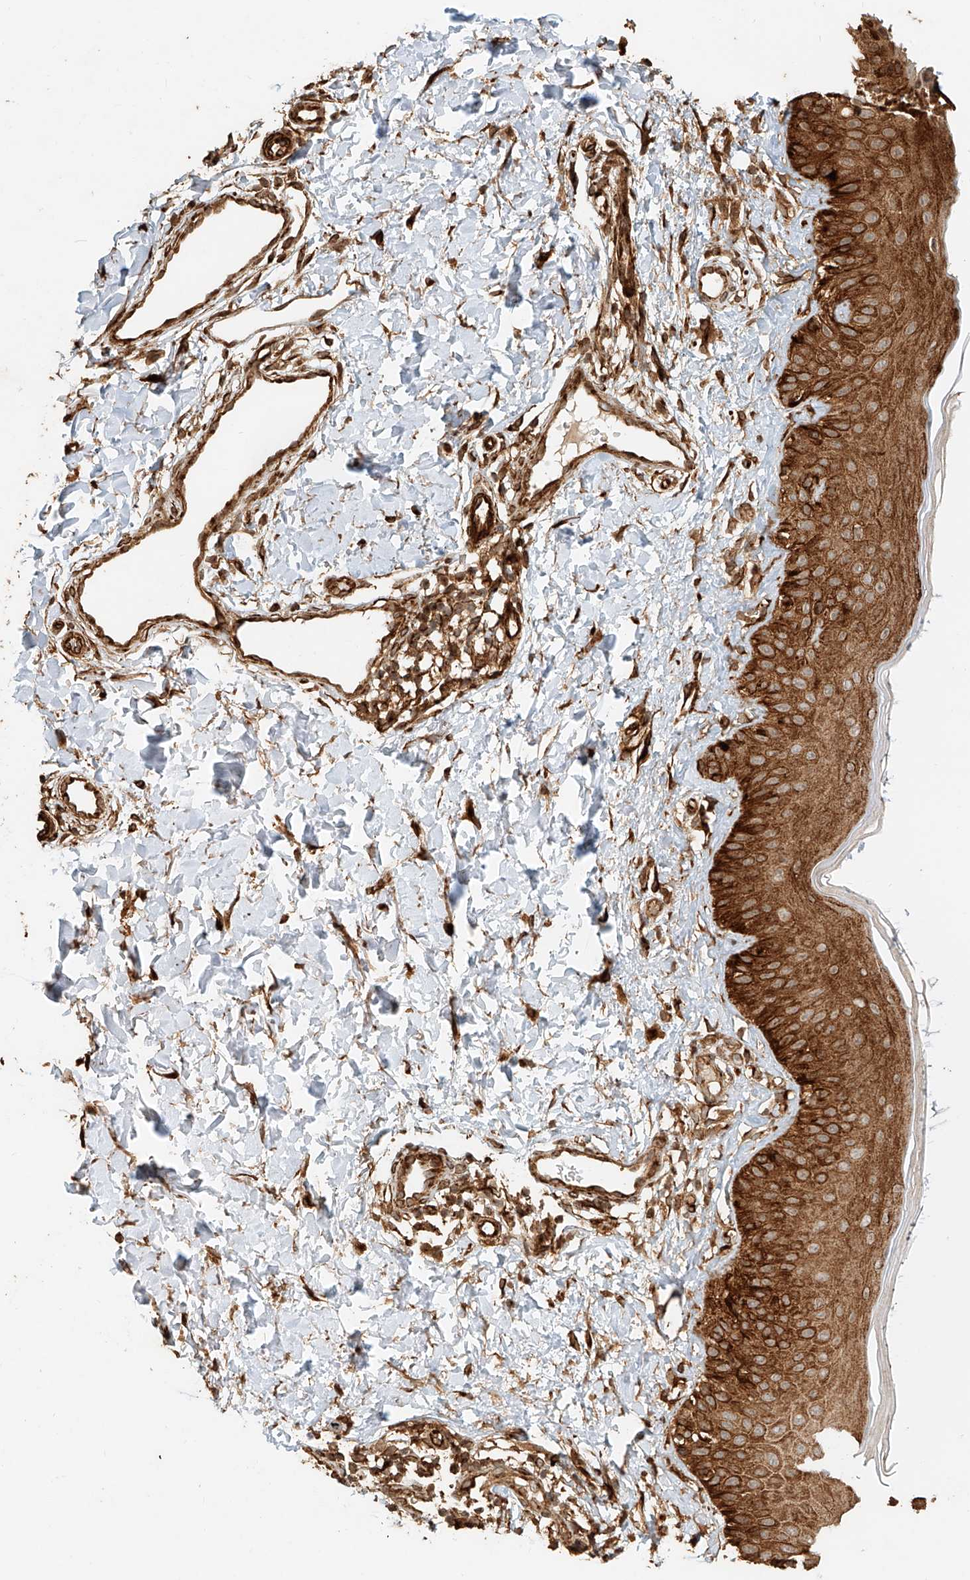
{"staining": {"intensity": "moderate", "quantity": ">75%", "location": "cytoplasmic/membranous"}, "tissue": "skin", "cell_type": "Fibroblasts", "image_type": "normal", "snomed": [{"axis": "morphology", "description": "Normal tissue, NOS"}, {"axis": "topography", "description": "Skin"}], "caption": "Immunohistochemical staining of normal skin exhibits medium levels of moderate cytoplasmic/membranous staining in approximately >75% of fibroblasts. (DAB = brown stain, brightfield microscopy at high magnification).", "gene": "NAP1L1", "patient": {"sex": "male", "age": 52}}